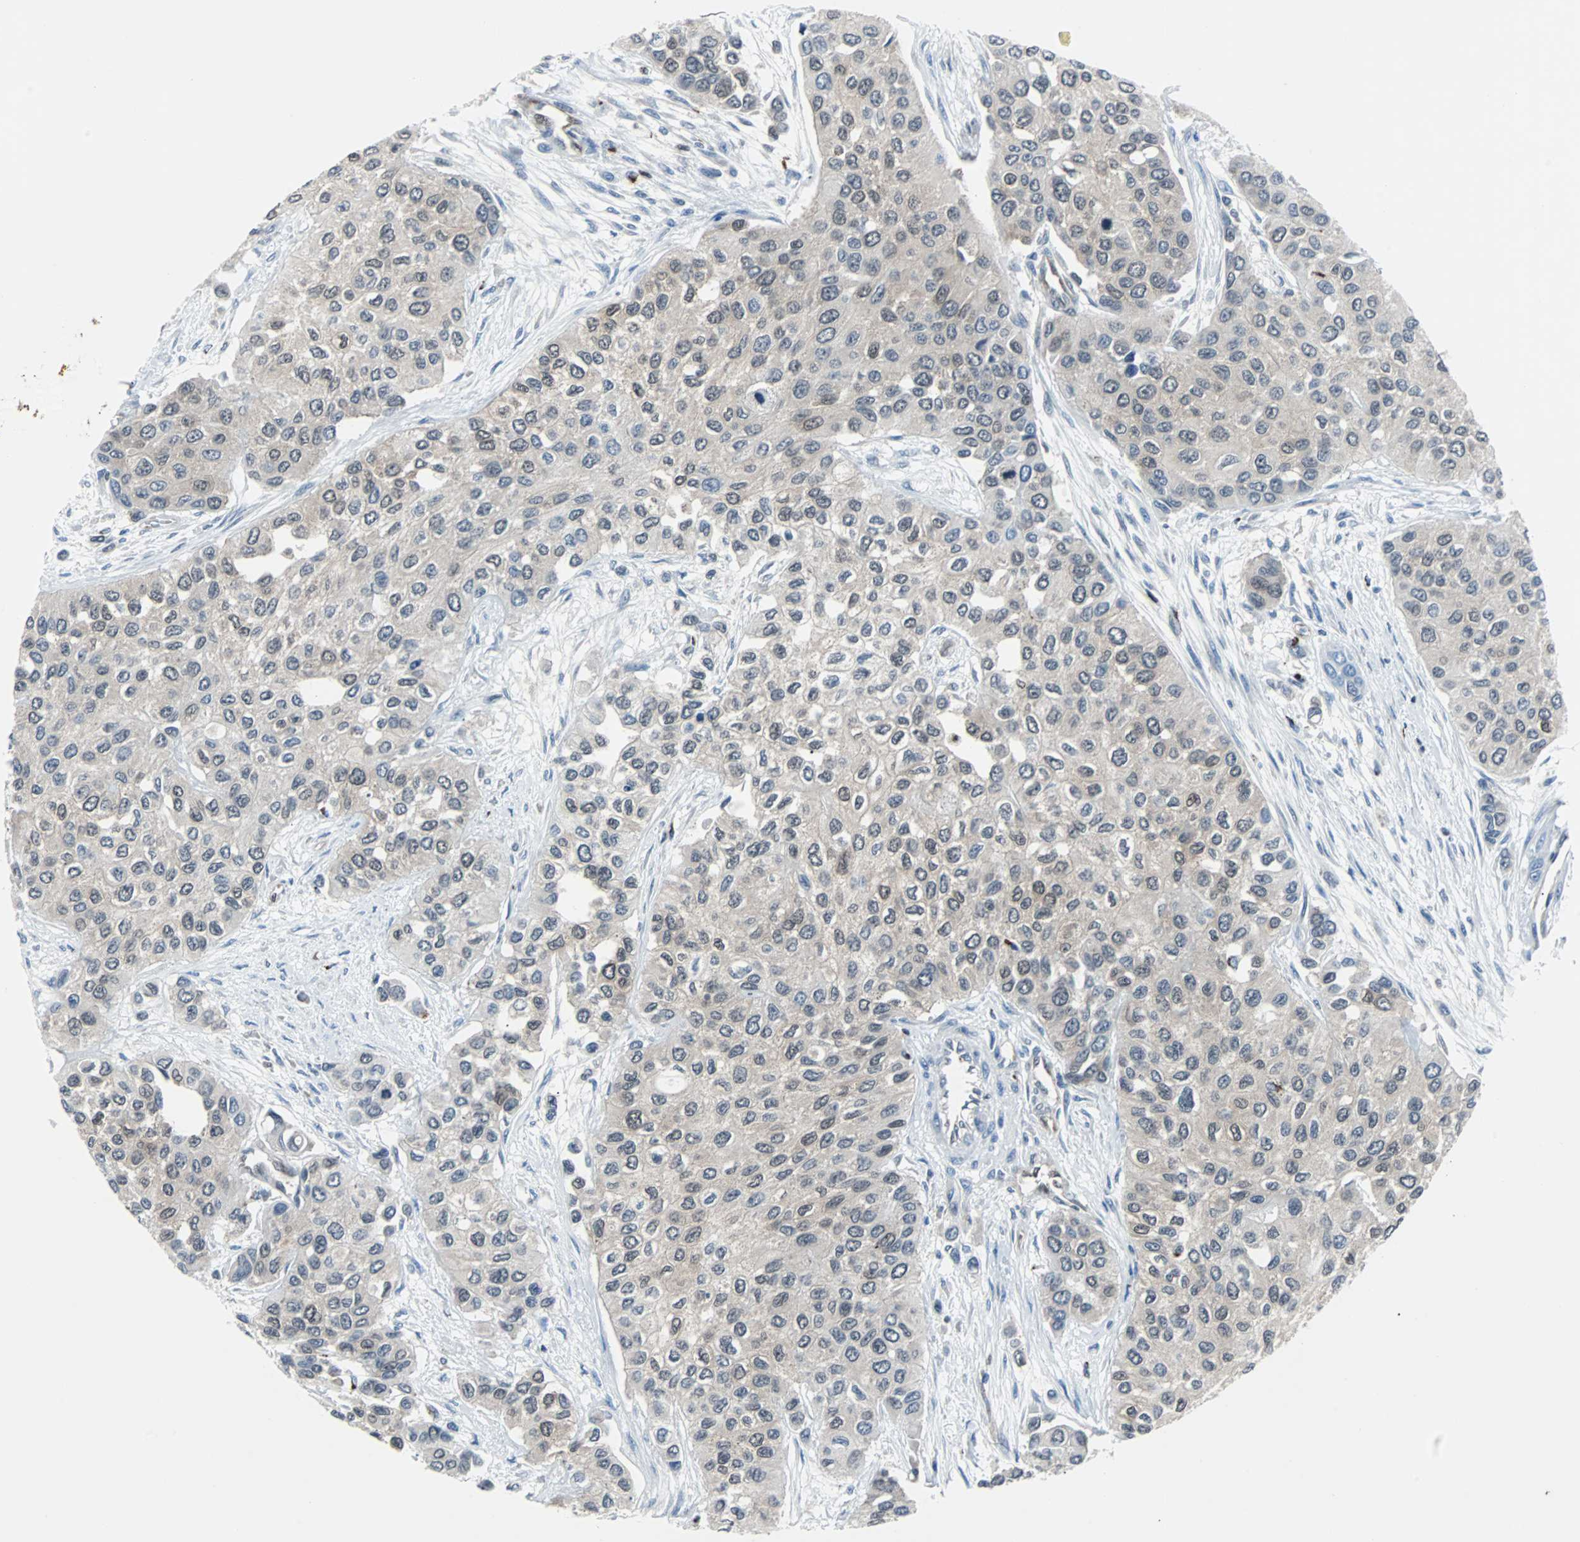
{"staining": {"intensity": "negative", "quantity": "none", "location": "none"}, "tissue": "urothelial cancer", "cell_type": "Tumor cells", "image_type": "cancer", "snomed": [{"axis": "morphology", "description": "Urothelial carcinoma, High grade"}, {"axis": "topography", "description": "Urinary bladder"}], "caption": "Tumor cells show no significant staining in urothelial cancer. (DAB immunohistochemistry (IHC) with hematoxylin counter stain).", "gene": "MAP2K6", "patient": {"sex": "female", "age": 56}}